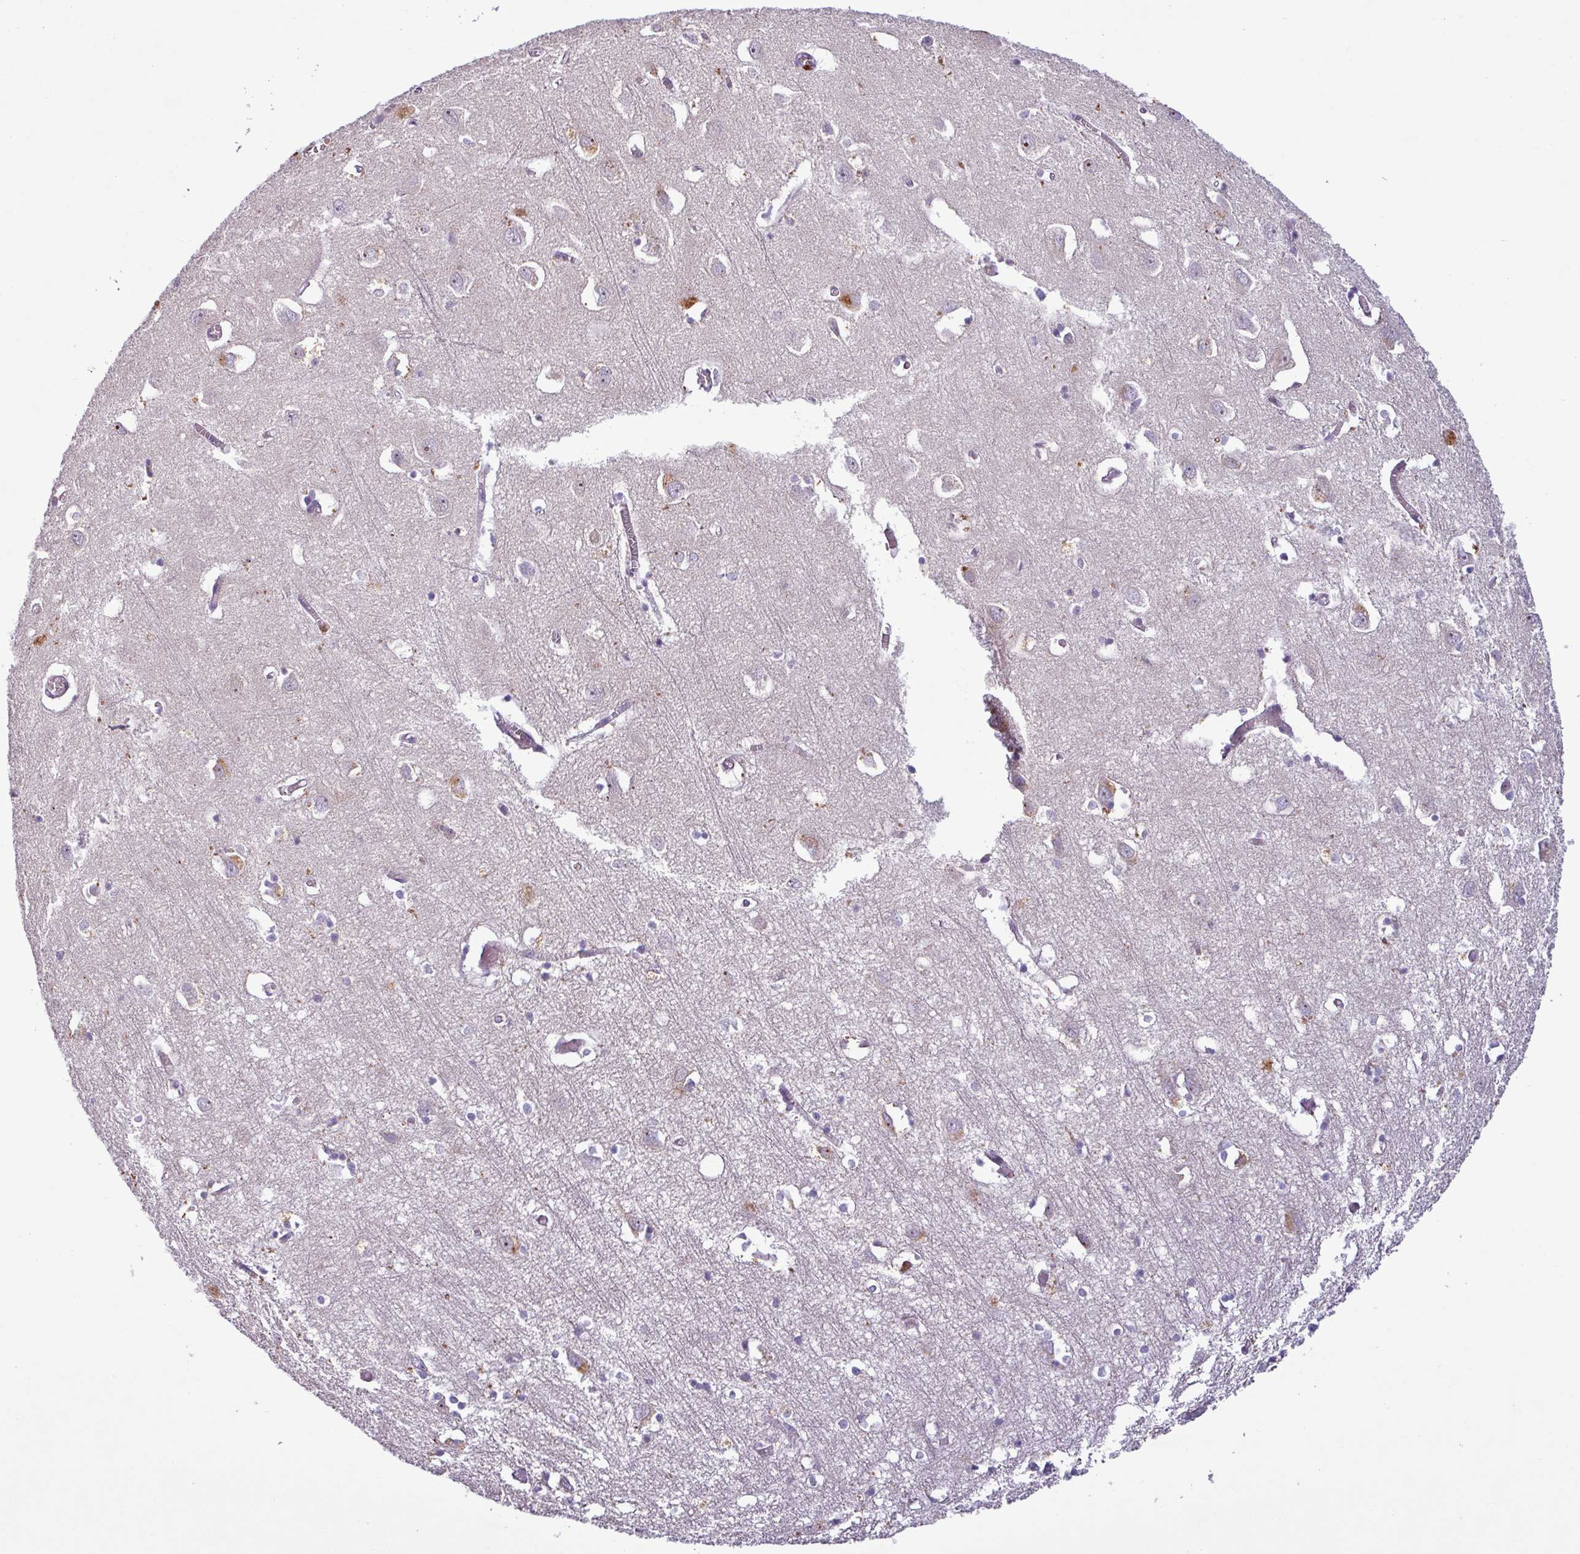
{"staining": {"intensity": "weak", "quantity": "25%-75%", "location": "cytoplasmic/membranous"}, "tissue": "cerebral cortex", "cell_type": "Endothelial cells", "image_type": "normal", "snomed": [{"axis": "morphology", "description": "Normal tissue, NOS"}, {"axis": "topography", "description": "Cerebral cortex"}], "caption": "DAB immunohistochemical staining of unremarkable human cerebral cortex exhibits weak cytoplasmic/membranous protein expression in about 25%-75% of endothelial cells. (DAB (3,3'-diaminobenzidine) IHC with brightfield microscopy, high magnification).", "gene": "PNMA6A", "patient": {"sex": "male", "age": 70}}